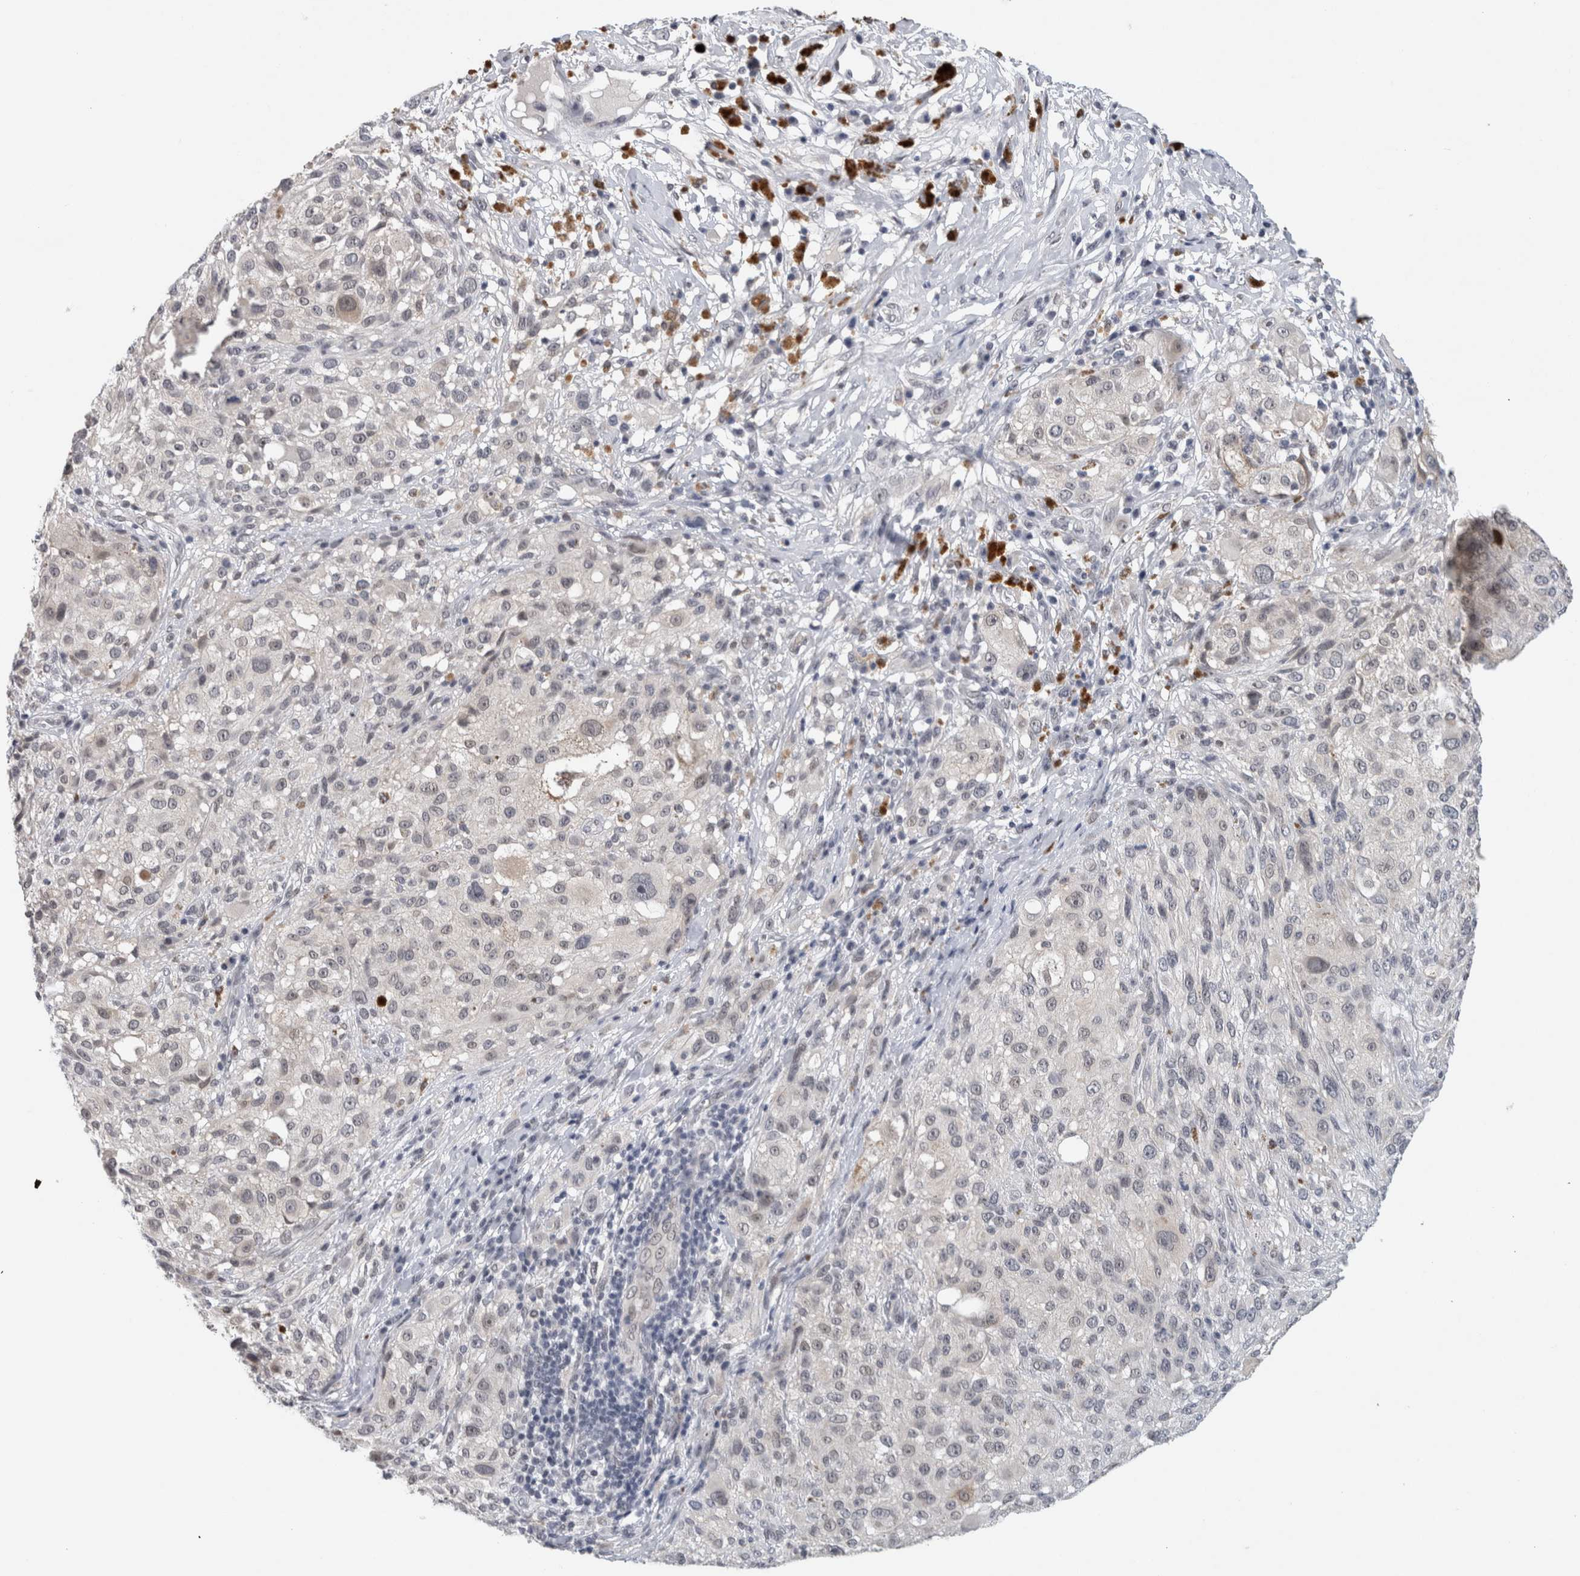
{"staining": {"intensity": "weak", "quantity": "<25%", "location": "nuclear"}, "tissue": "melanoma", "cell_type": "Tumor cells", "image_type": "cancer", "snomed": [{"axis": "morphology", "description": "Malignant melanoma, NOS"}, {"axis": "topography", "description": "Skin"}], "caption": "Immunohistochemical staining of melanoma displays no significant positivity in tumor cells. (Stains: DAB (3,3'-diaminobenzidine) immunohistochemistry with hematoxylin counter stain, Microscopy: brightfield microscopy at high magnification).", "gene": "PRXL2A", "patient": {"sex": "female", "age": 55}}